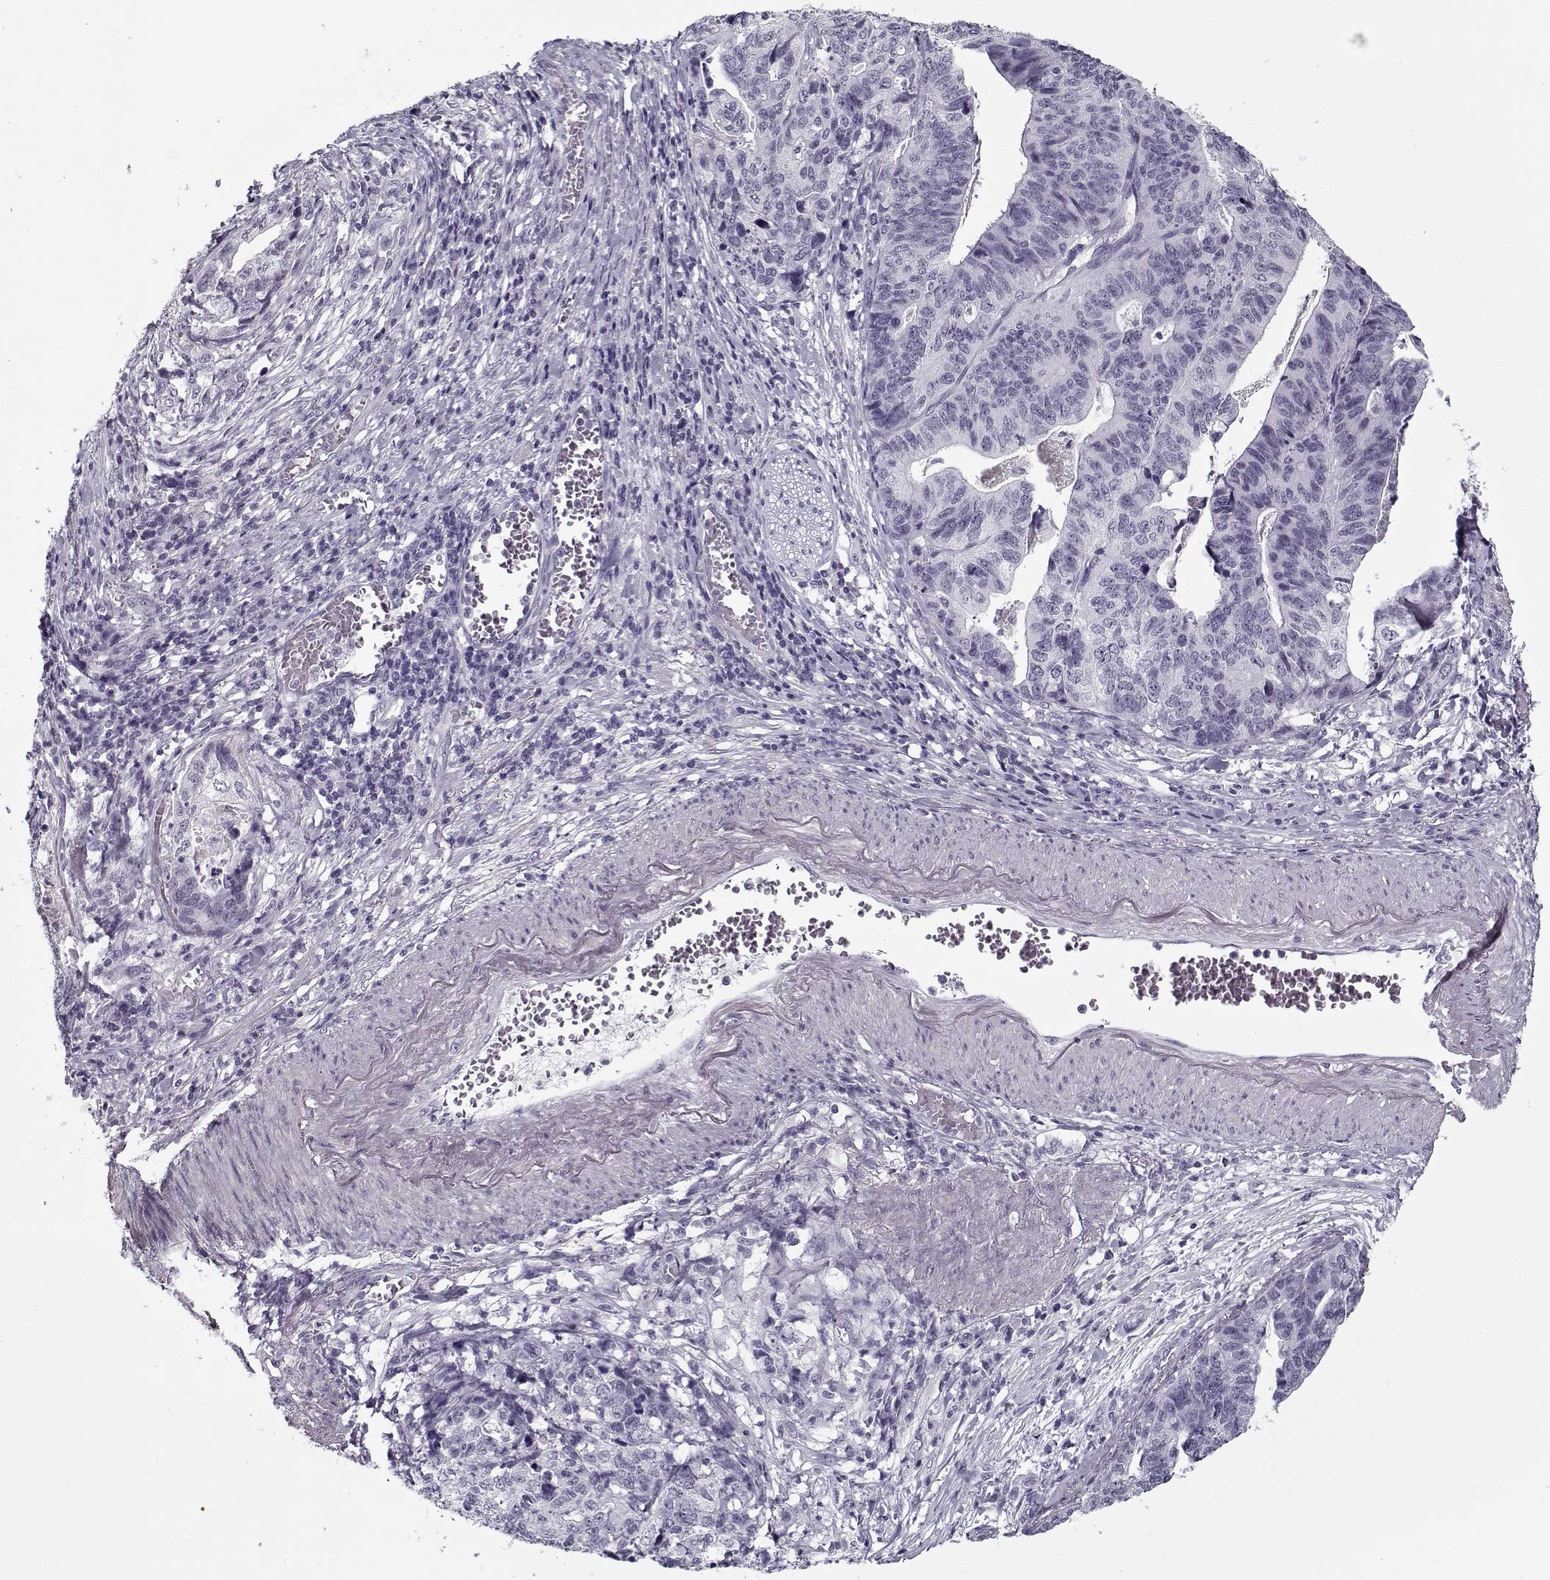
{"staining": {"intensity": "negative", "quantity": "none", "location": "none"}, "tissue": "stomach cancer", "cell_type": "Tumor cells", "image_type": "cancer", "snomed": [{"axis": "morphology", "description": "Adenocarcinoma, NOS"}, {"axis": "topography", "description": "Stomach, upper"}], "caption": "Image shows no significant protein staining in tumor cells of adenocarcinoma (stomach).", "gene": "RNF32", "patient": {"sex": "female", "age": 67}}